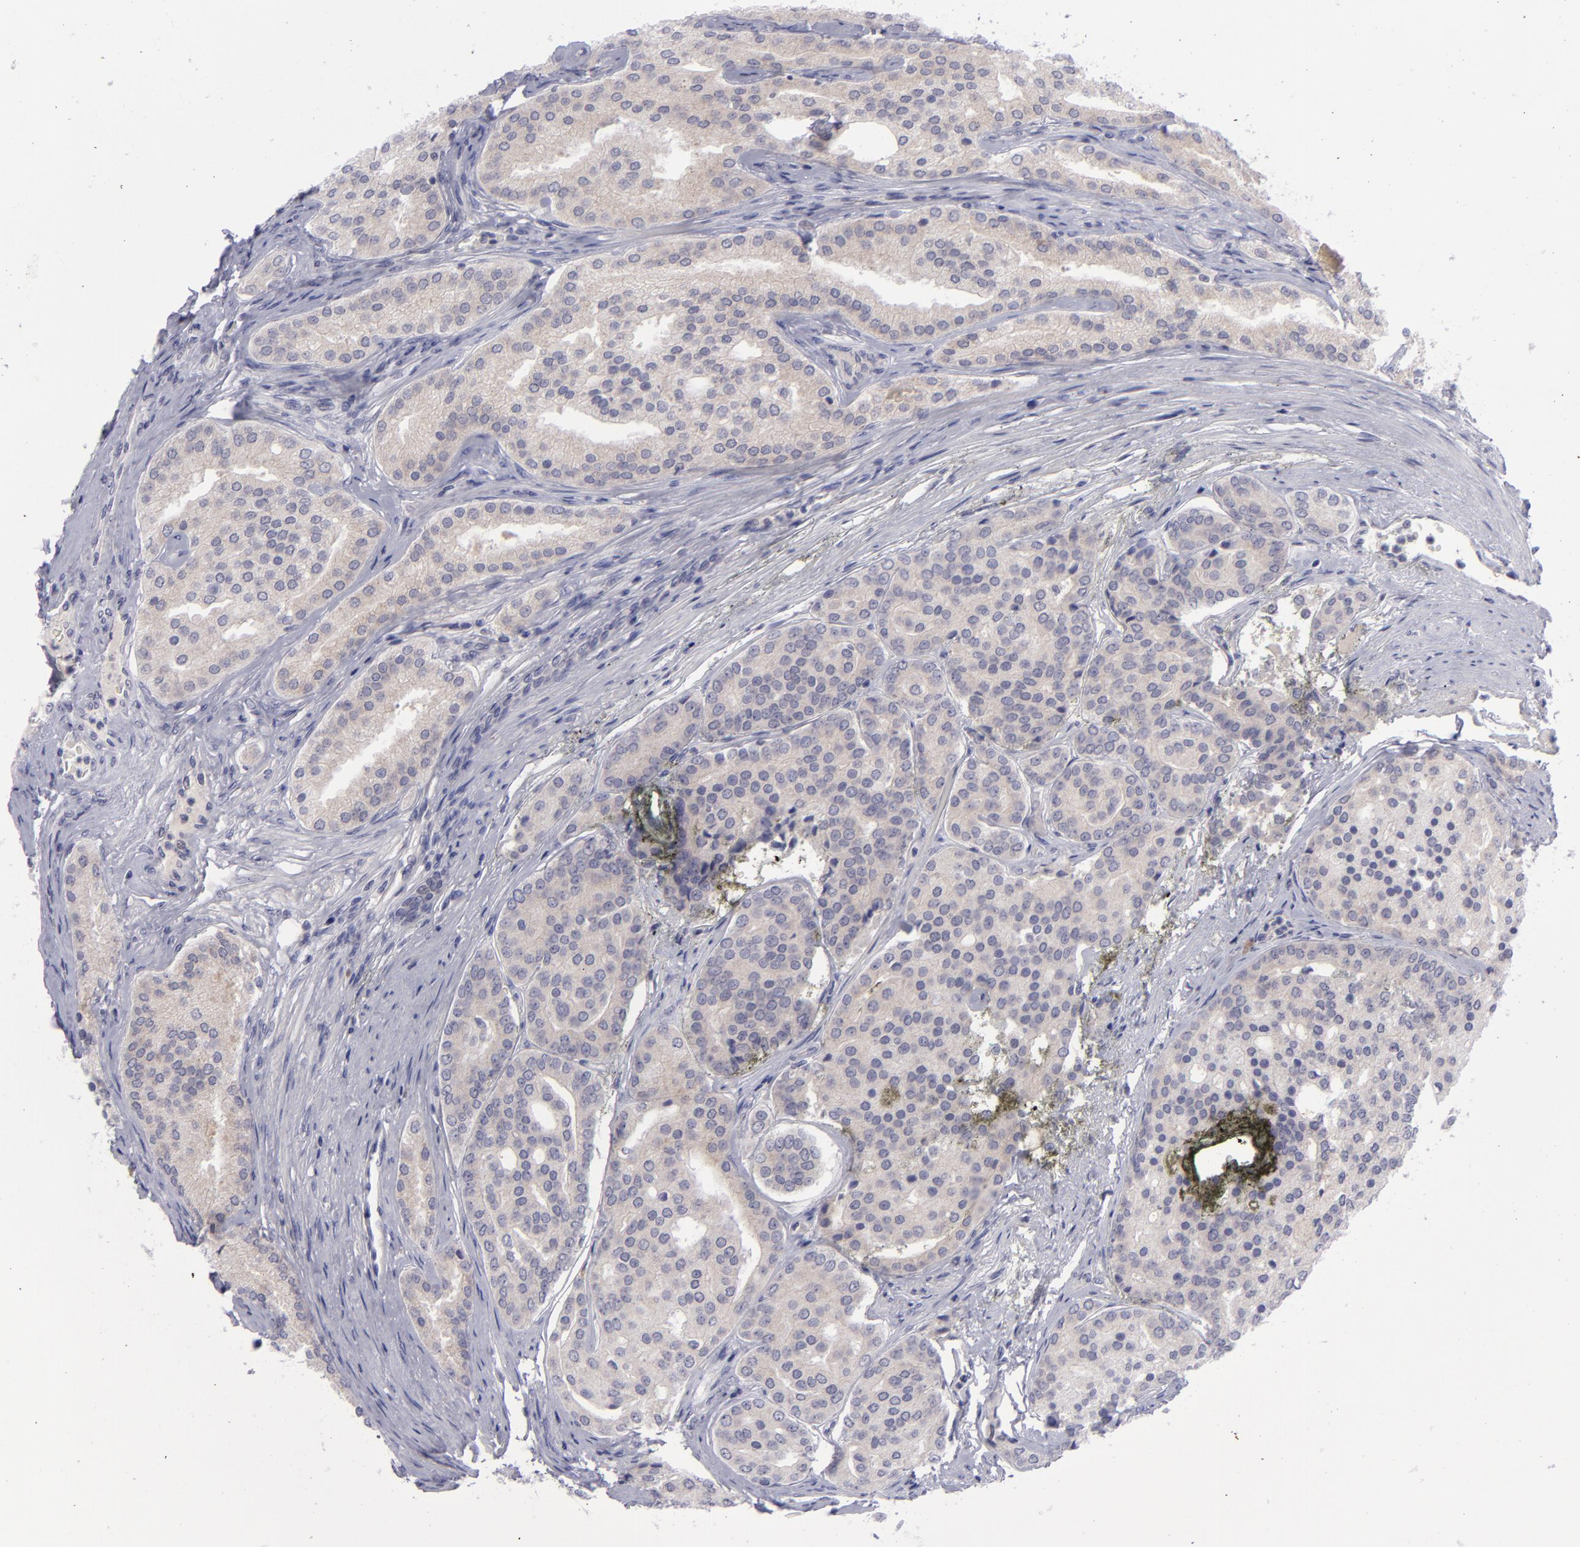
{"staining": {"intensity": "weak", "quantity": "25%-75%", "location": "cytoplasmic/membranous"}, "tissue": "prostate cancer", "cell_type": "Tumor cells", "image_type": "cancer", "snomed": [{"axis": "morphology", "description": "Adenocarcinoma, High grade"}, {"axis": "topography", "description": "Prostate"}], "caption": "Brown immunohistochemical staining in high-grade adenocarcinoma (prostate) exhibits weak cytoplasmic/membranous positivity in approximately 25%-75% of tumor cells.", "gene": "EVPL", "patient": {"sex": "male", "age": 64}}